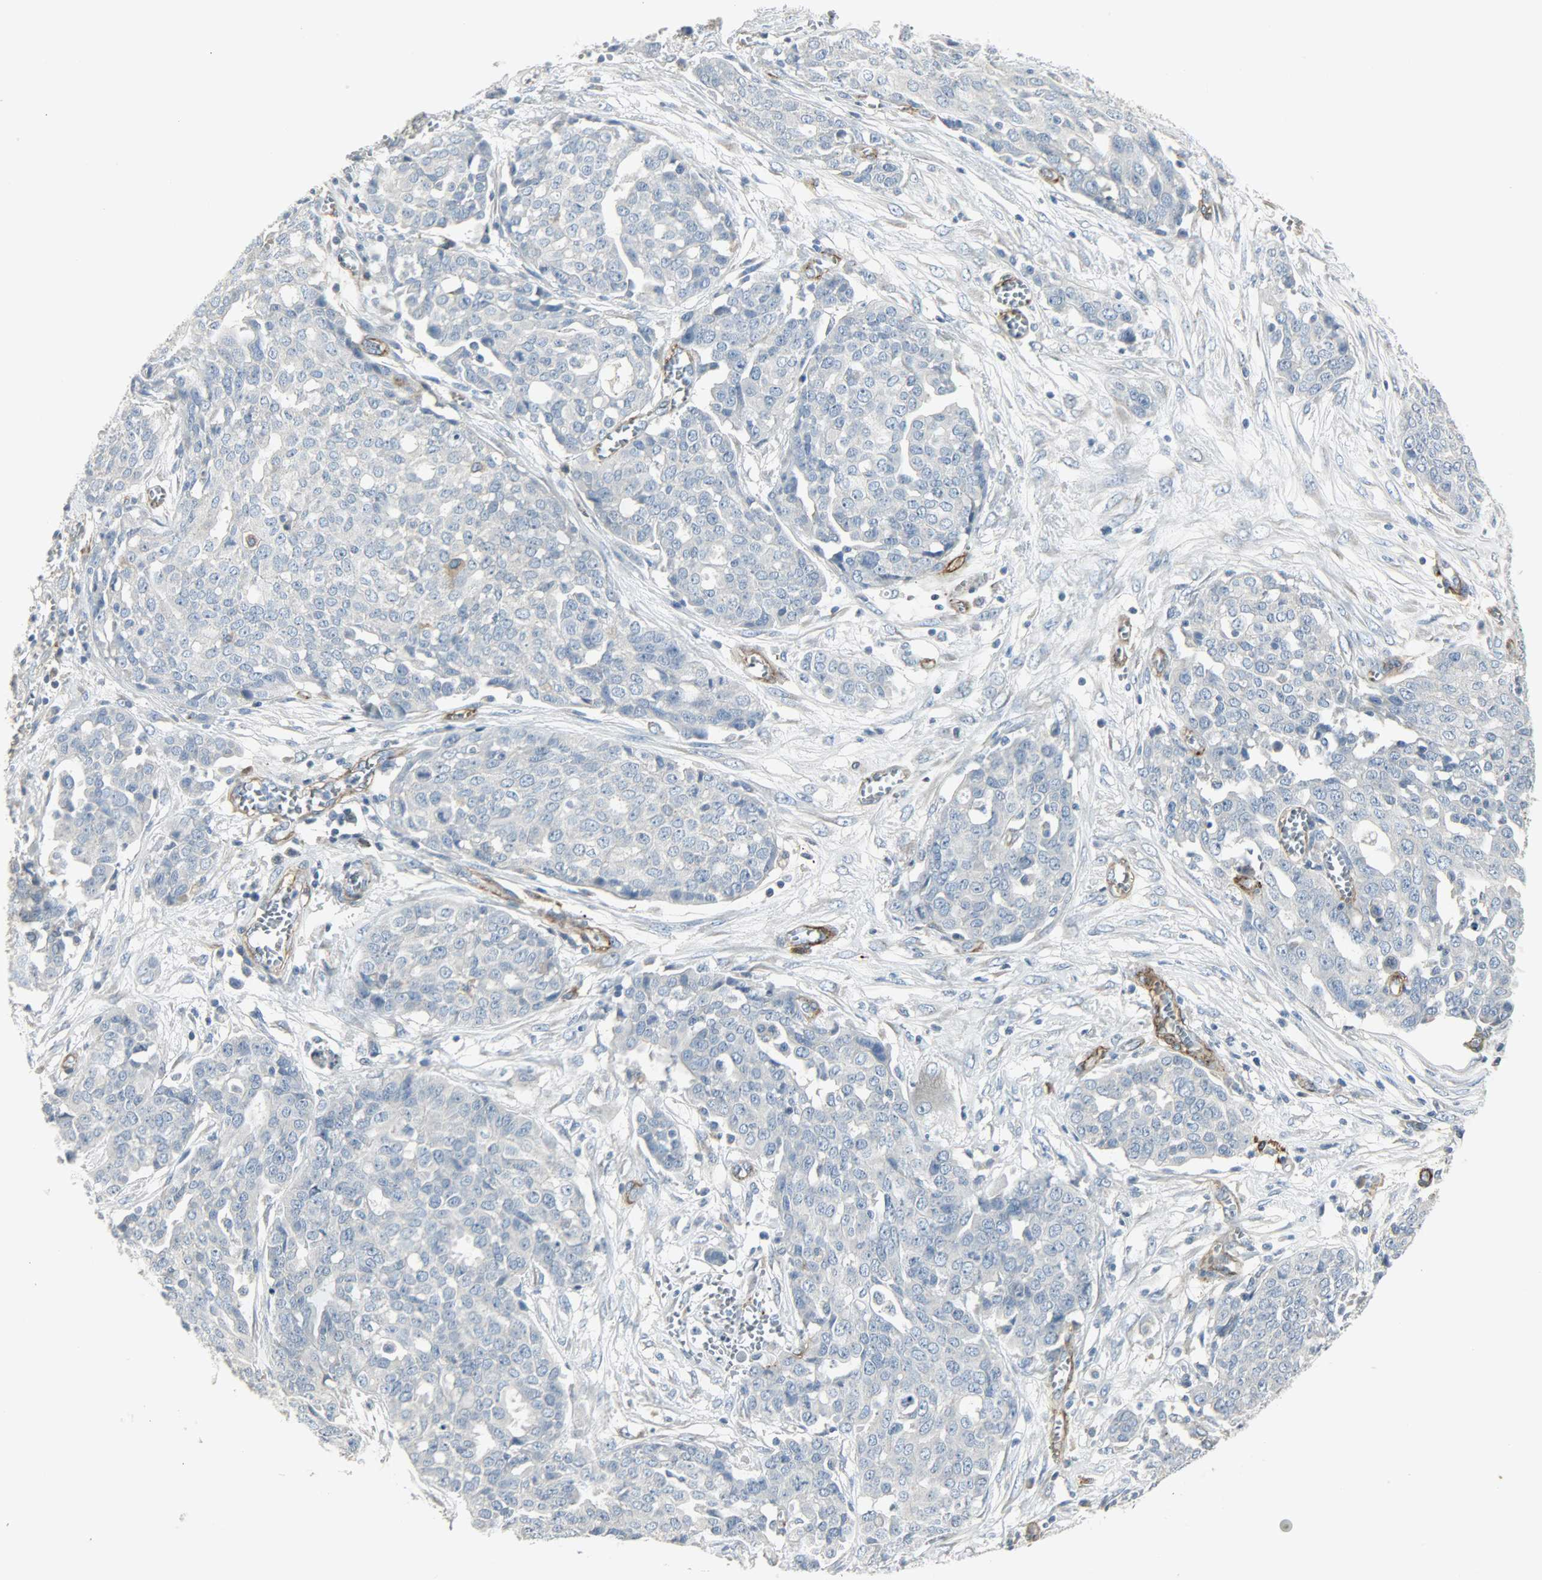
{"staining": {"intensity": "negative", "quantity": "none", "location": "none"}, "tissue": "ovarian cancer", "cell_type": "Tumor cells", "image_type": "cancer", "snomed": [{"axis": "morphology", "description": "Cystadenocarcinoma, serous, NOS"}, {"axis": "topography", "description": "Soft tissue"}, {"axis": "topography", "description": "Ovary"}], "caption": "The histopathology image demonstrates no significant positivity in tumor cells of ovarian serous cystadenocarcinoma.", "gene": "ENPEP", "patient": {"sex": "female", "age": 57}}